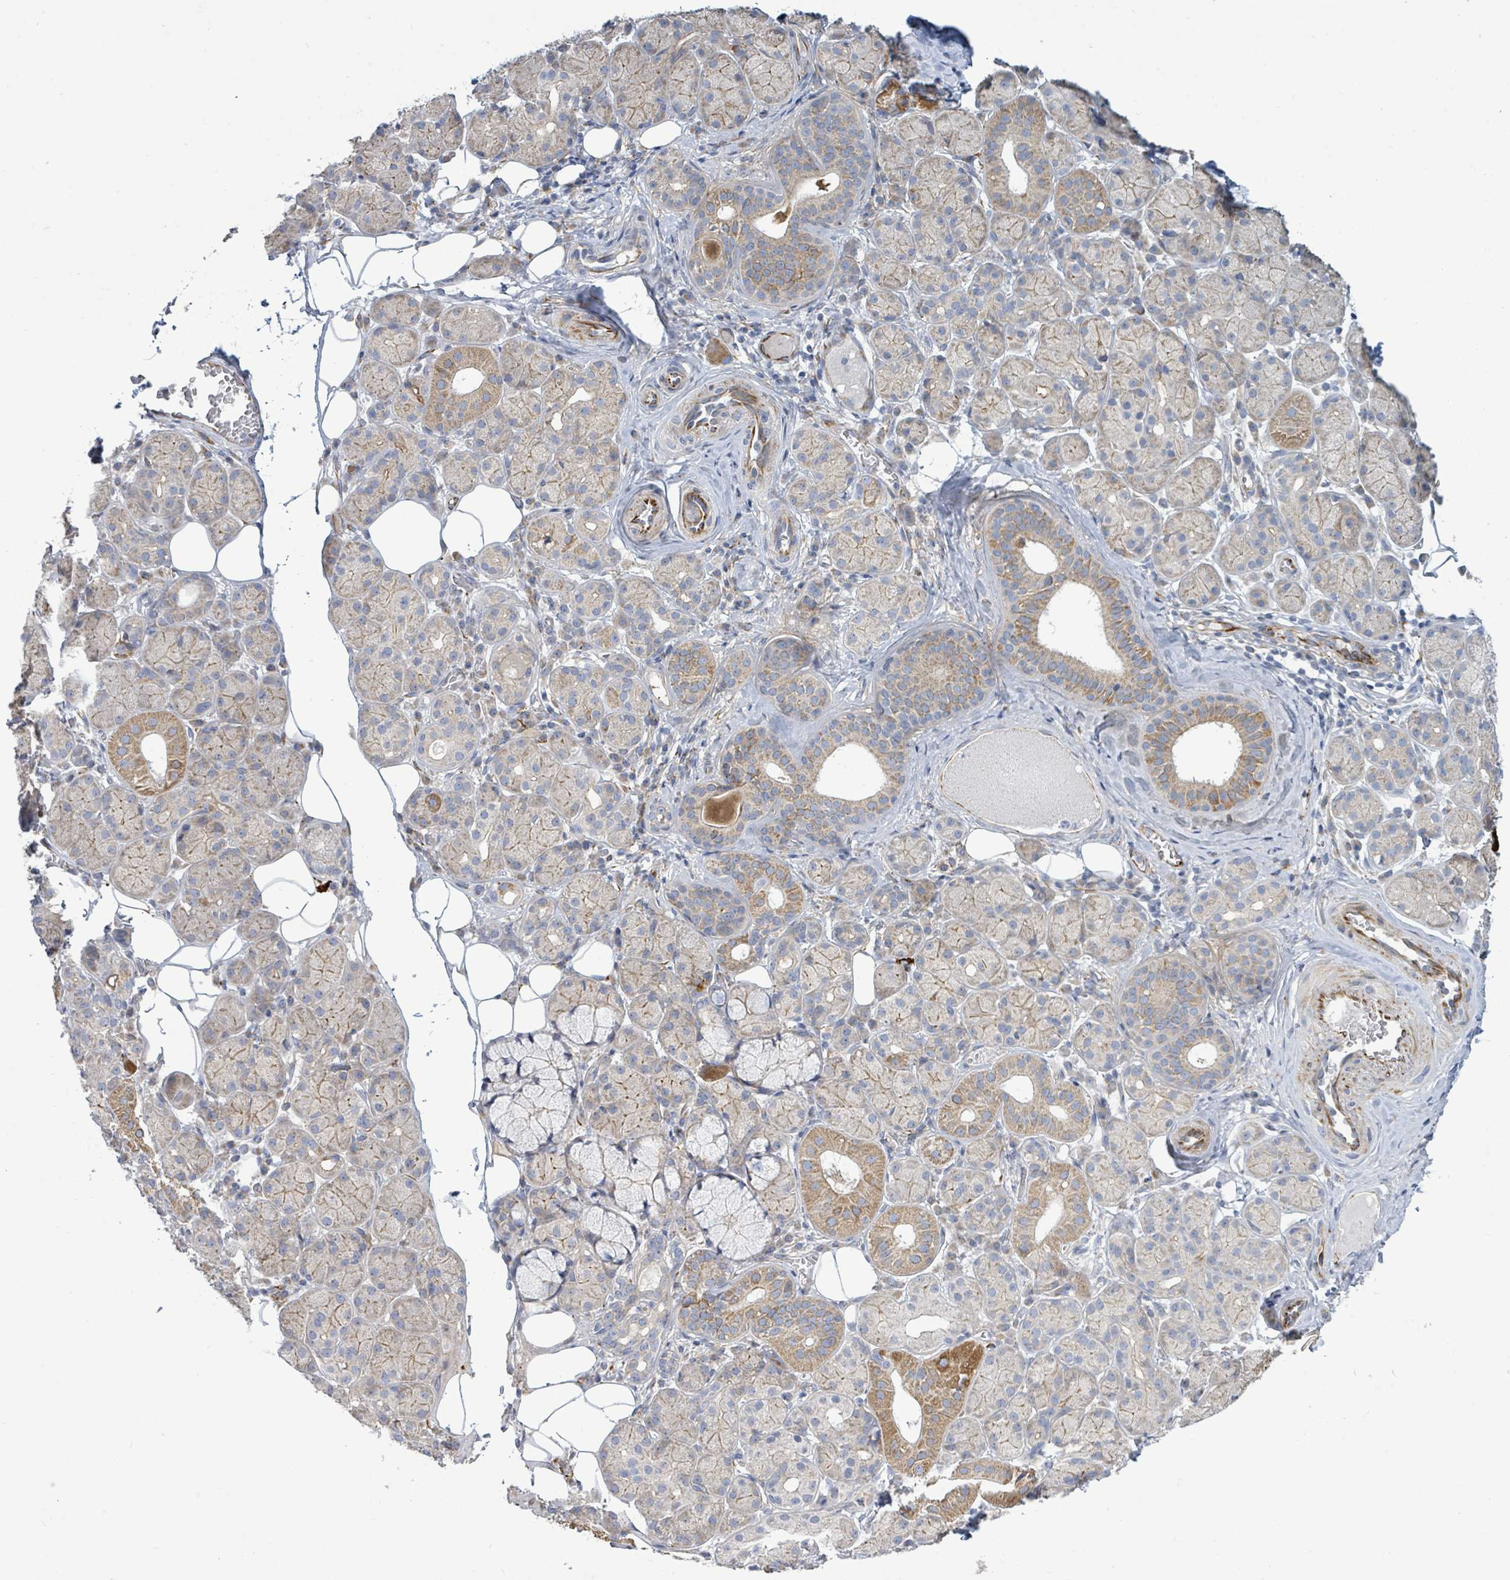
{"staining": {"intensity": "moderate", "quantity": ">75%", "location": "cytoplasmic/membranous"}, "tissue": "salivary gland", "cell_type": "Glandular cells", "image_type": "normal", "snomed": [{"axis": "morphology", "description": "Squamous cell carcinoma, NOS"}, {"axis": "topography", "description": "Skin"}, {"axis": "topography", "description": "Head-Neck"}], "caption": "Immunohistochemistry (DAB) staining of benign human salivary gland displays moderate cytoplasmic/membranous protein expression in about >75% of glandular cells.", "gene": "ALG12", "patient": {"sex": "male", "age": 80}}